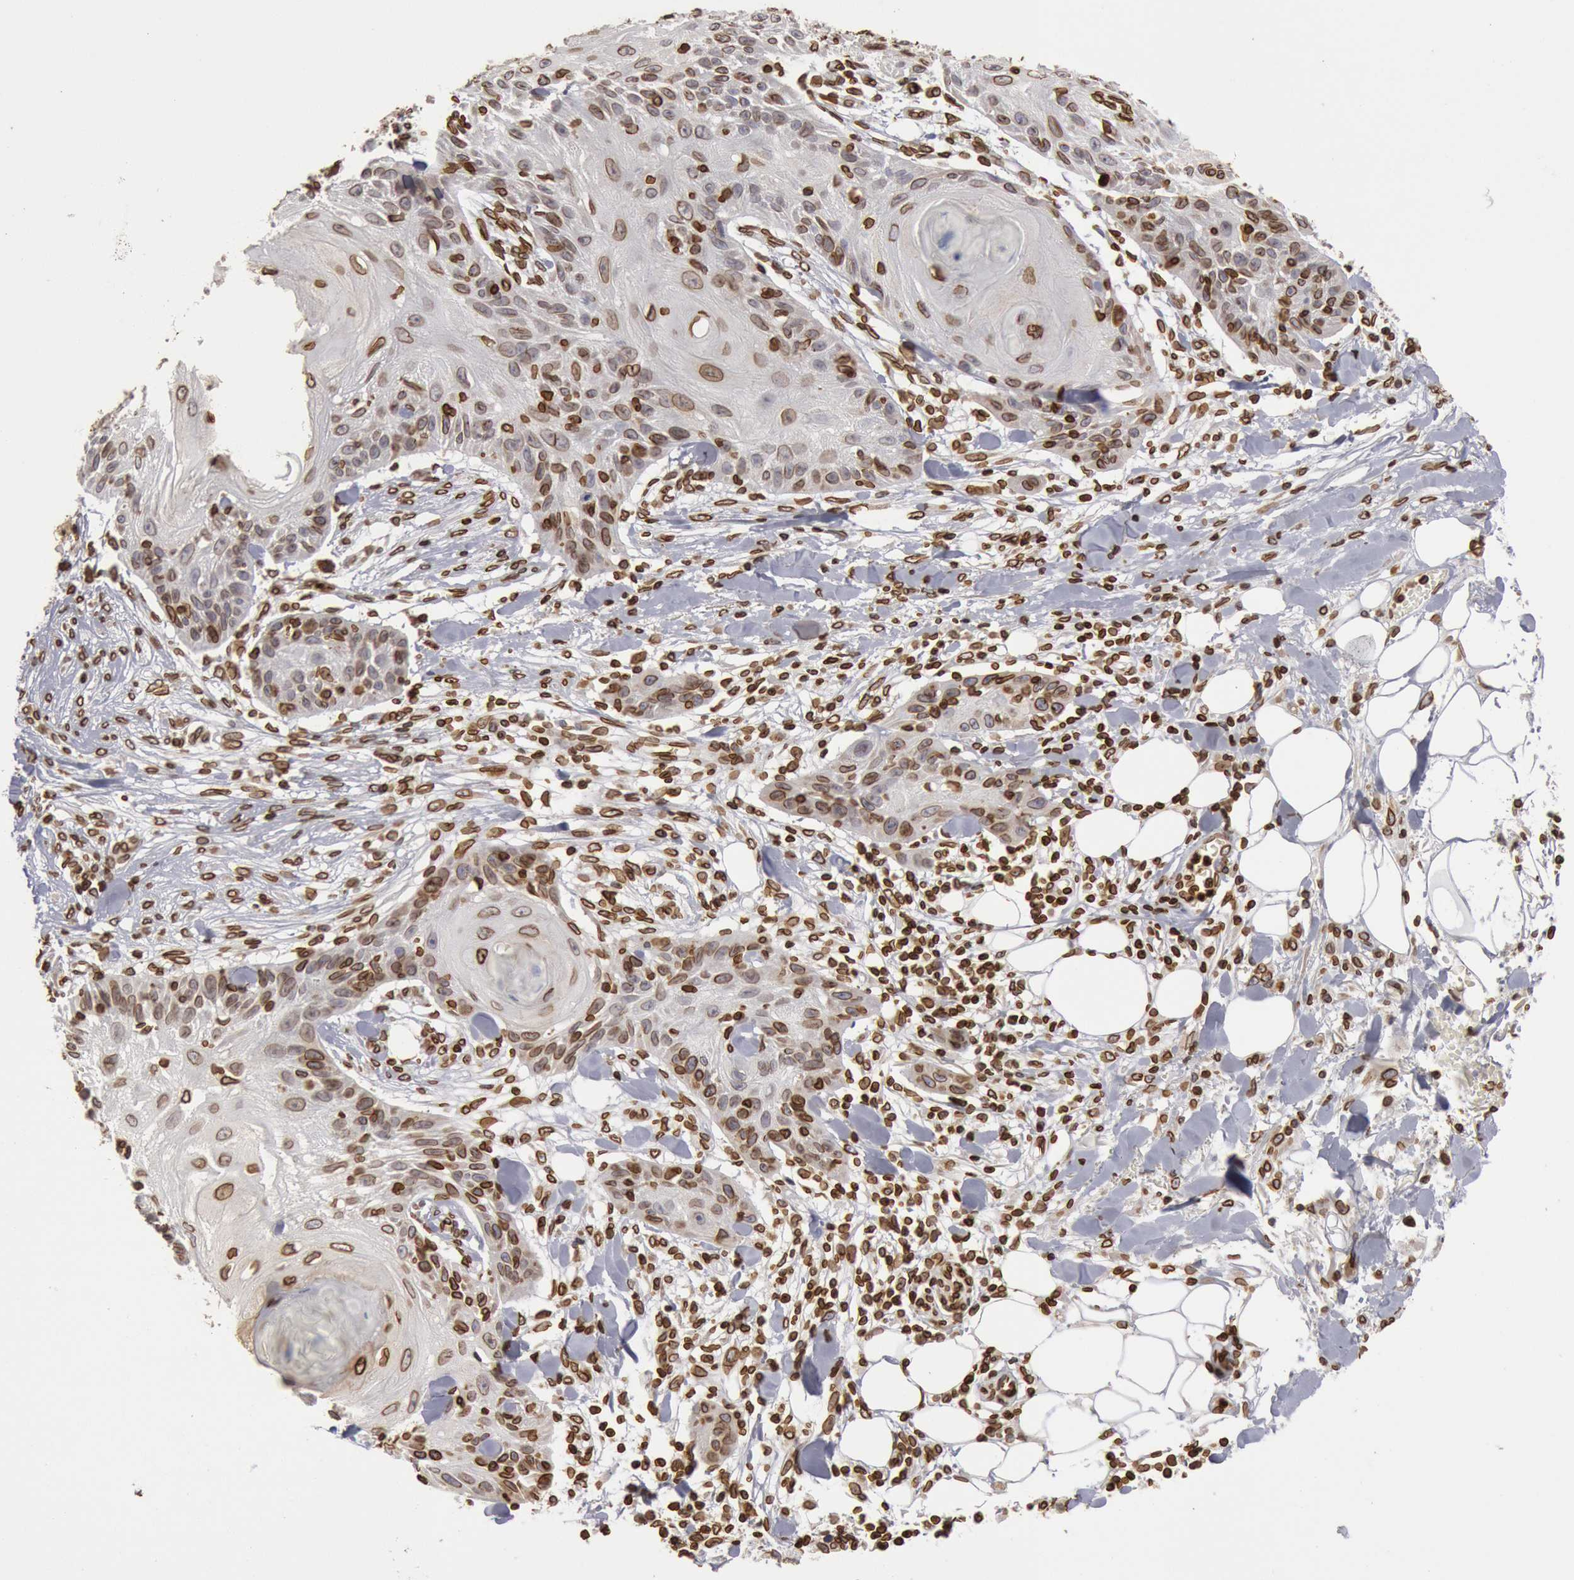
{"staining": {"intensity": "moderate", "quantity": ">75%", "location": "cytoplasmic/membranous,nuclear"}, "tissue": "skin cancer", "cell_type": "Tumor cells", "image_type": "cancer", "snomed": [{"axis": "morphology", "description": "Squamous cell carcinoma, NOS"}, {"axis": "topography", "description": "Skin"}], "caption": "This is an image of immunohistochemistry staining of squamous cell carcinoma (skin), which shows moderate positivity in the cytoplasmic/membranous and nuclear of tumor cells.", "gene": "SUN2", "patient": {"sex": "female", "age": 88}}